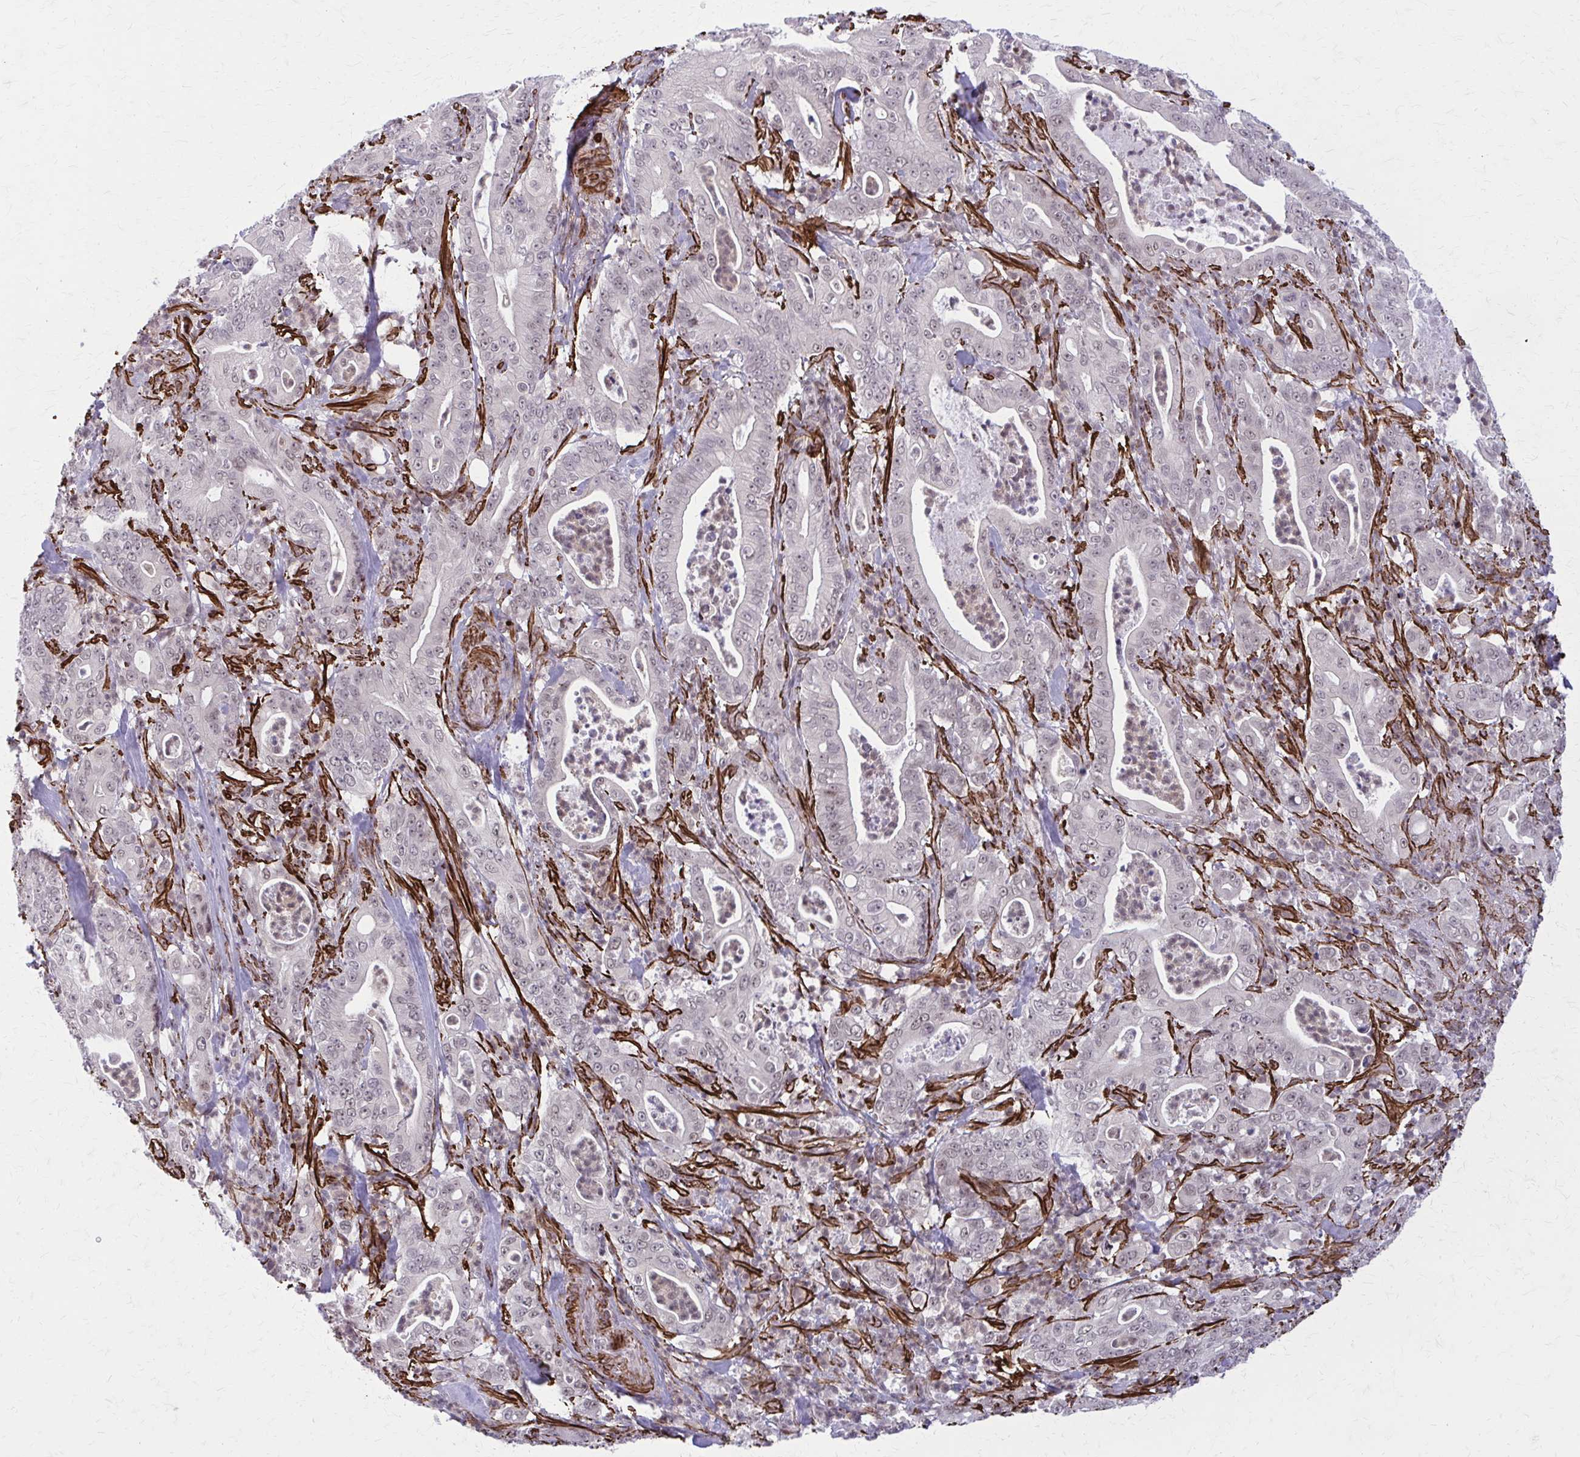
{"staining": {"intensity": "weak", "quantity": "25%-75%", "location": "nuclear"}, "tissue": "pancreatic cancer", "cell_type": "Tumor cells", "image_type": "cancer", "snomed": [{"axis": "morphology", "description": "Adenocarcinoma, NOS"}, {"axis": "topography", "description": "Pancreas"}], "caption": "Immunohistochemical staining of pancreatic adenocarcinoma exhibits weak nuclear protein positivity in approximately 25%-75% of tumor cells.", "gene": "NRBF2", "patient": {"sex": "male", "age": 71}}